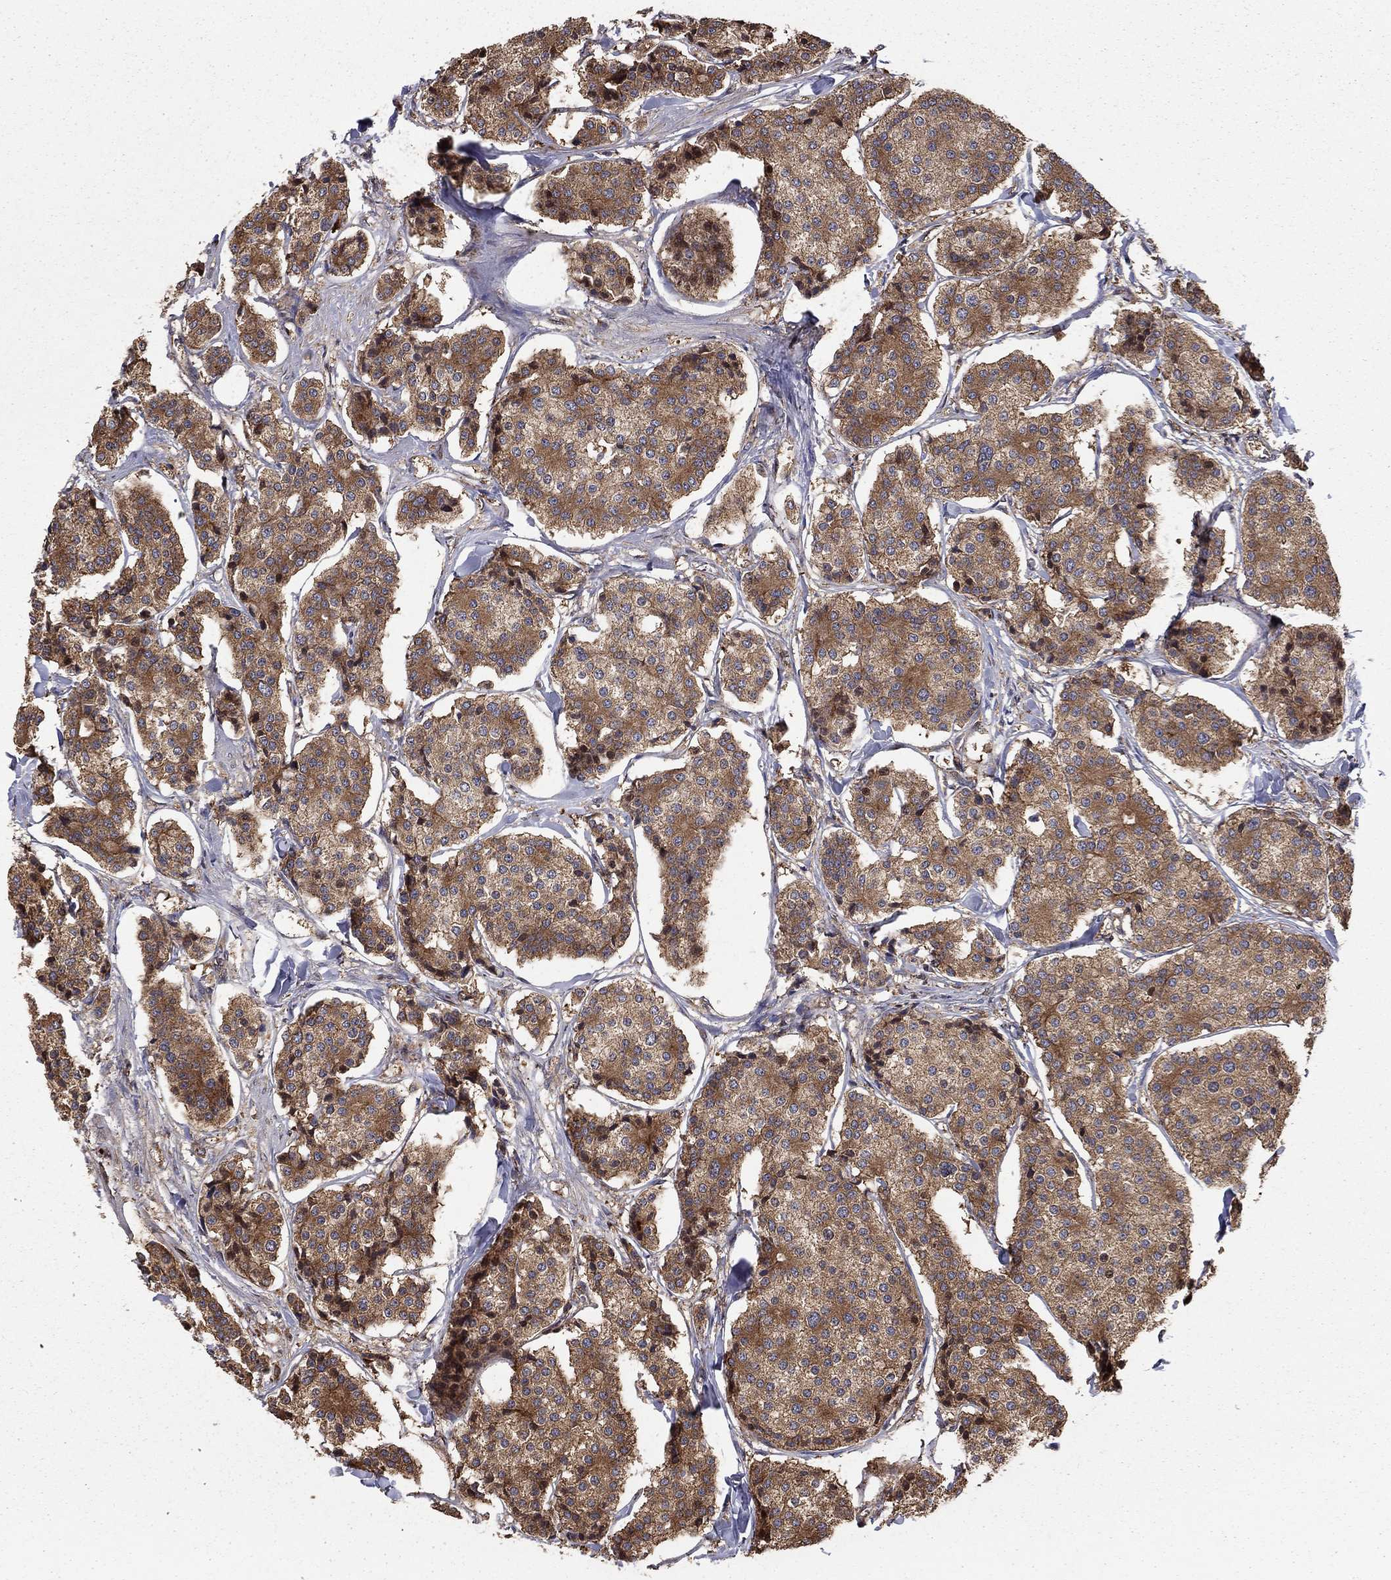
{"staining": {"intensity": "moderate", "quantity": ">75%", "location": "cytoplasmic/membranous"}, "tissue": "carcinoid", "cell_type": "Tumor cells", "image_type": "cancer", "snomed": [{"axis": "morphology", "description": "Carcinoid, malignant, NOS"}, {"axis": "topography", "description": "Small intestine"}], "caption": "Immunohistochemistry photomicrograph of malignant carcinoid stained for a protein (brown), which demonstrates medium levels of moderate cytoplasmic/membranous staining in approximately >75% of tumor cells.", "gene": "BABAM2", "patient": {"sex": "female", "age": 65}}